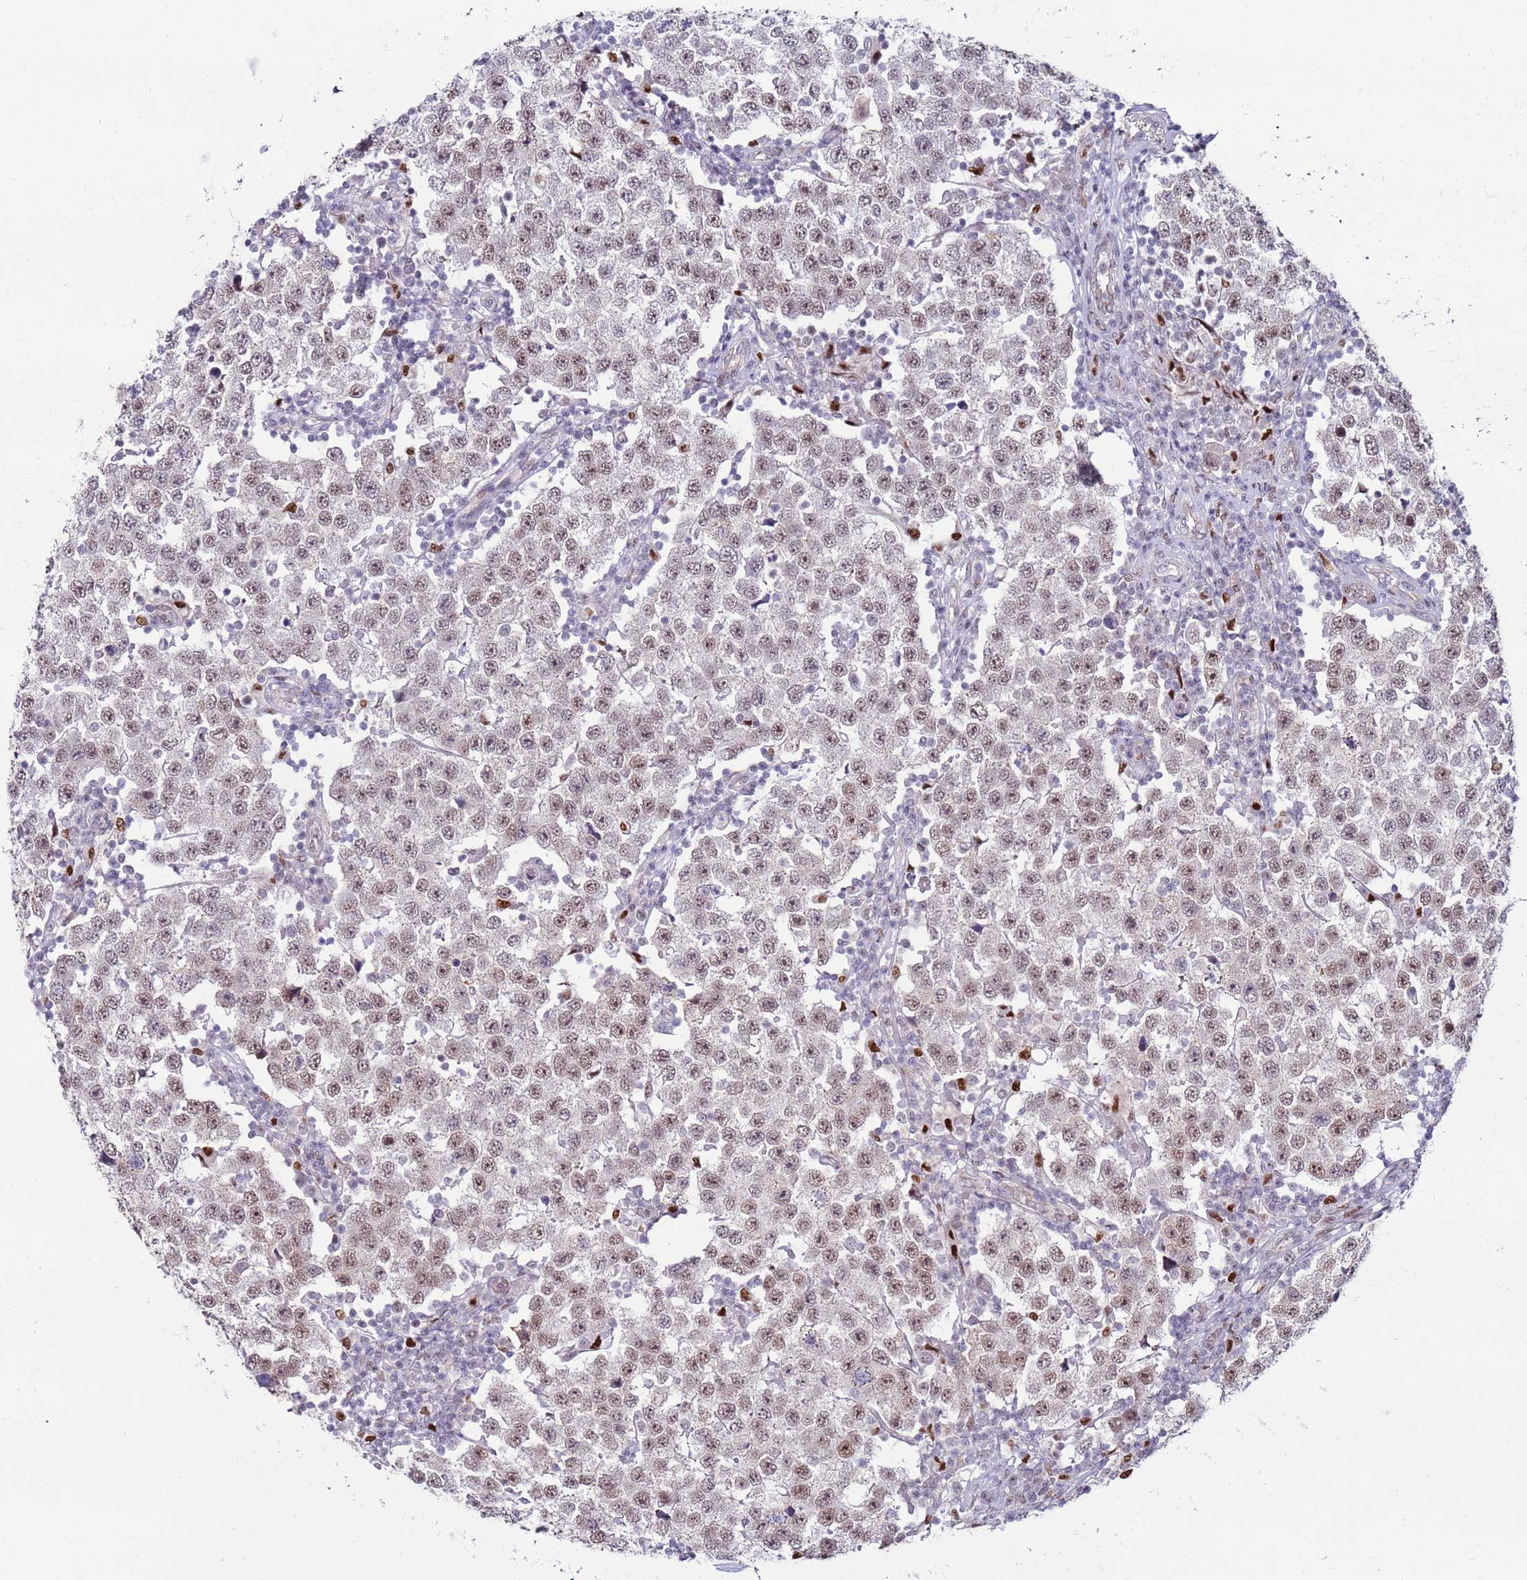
{"staining": {"intensity": "weak", "quantity": ">75%", "location": "nuclear"}, "tissue": "testis cancer", "cell_type": "Tumor cells", "image_type": "cancer", "snomed": [{"axis": "morphology", "description": "Seminoma, NOS"}, {"axis": "topography", "description": "Testis"}], "caption": "A low amount of weak nuclear expression is present in about >75% of tumor cells in testis cancer tissue.", "gene": "KPNA4", "patient": {"sex": "male", "age": 34}}